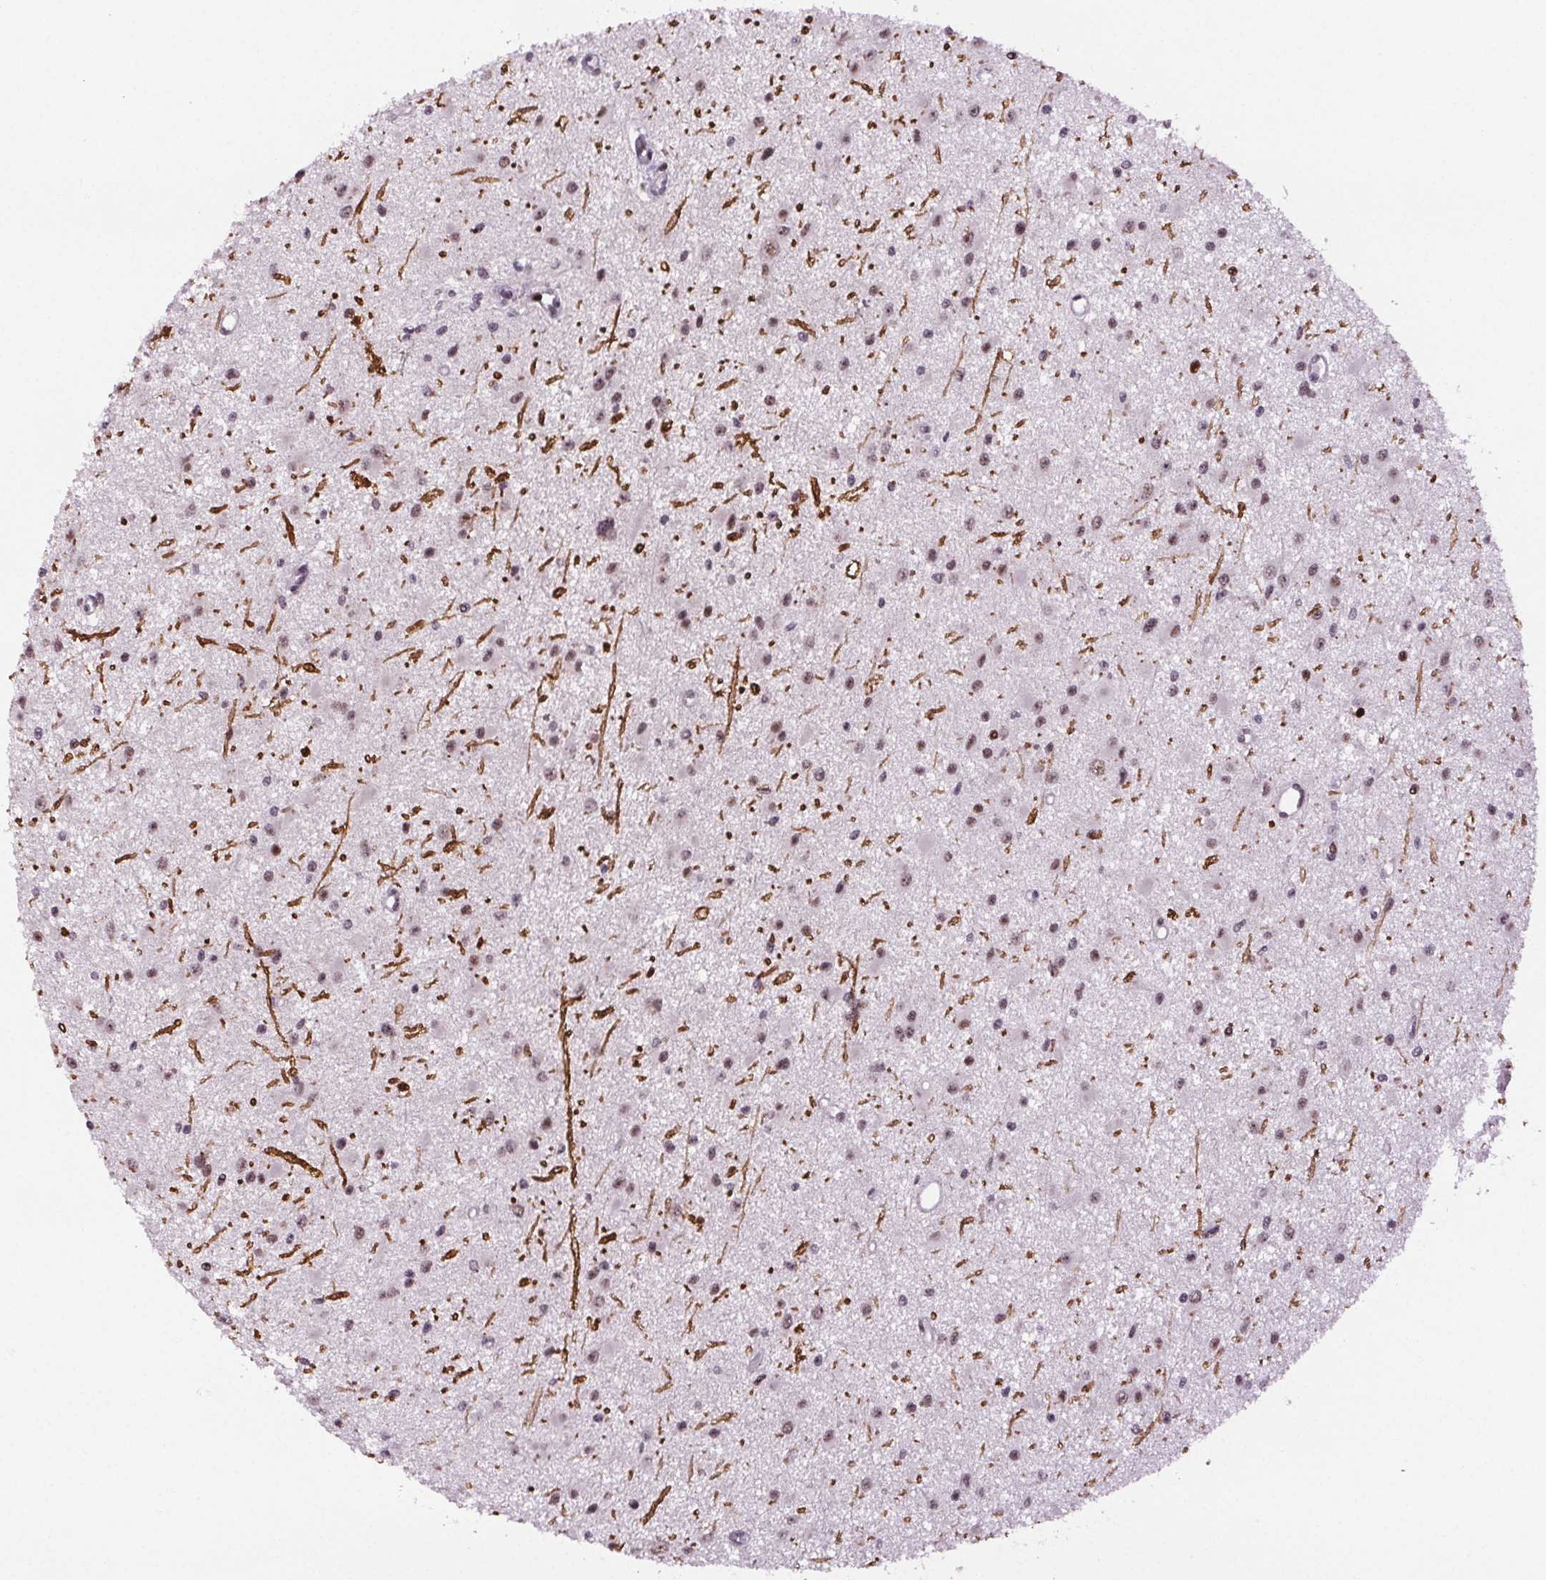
{"staining": {"intensity": "weak", "quantity": "25%-75%", "location": "nuclear"}, "tissue": "glioma", "cell_type": "Tumor cells", "image_type": "cancer", "snomed": [{"axis": "morphology", "description": "Glioma, malignant, High grade"}, {"axis": "topography", "description": "Brain"}], "caption": "Glioma stained for a protein (brown) reveals weak nuclear positive positivity in approximately 25%-75% of tumor cells.", "gene": "SNRNP35", "patient": {"sex": "male", "age": 54}}